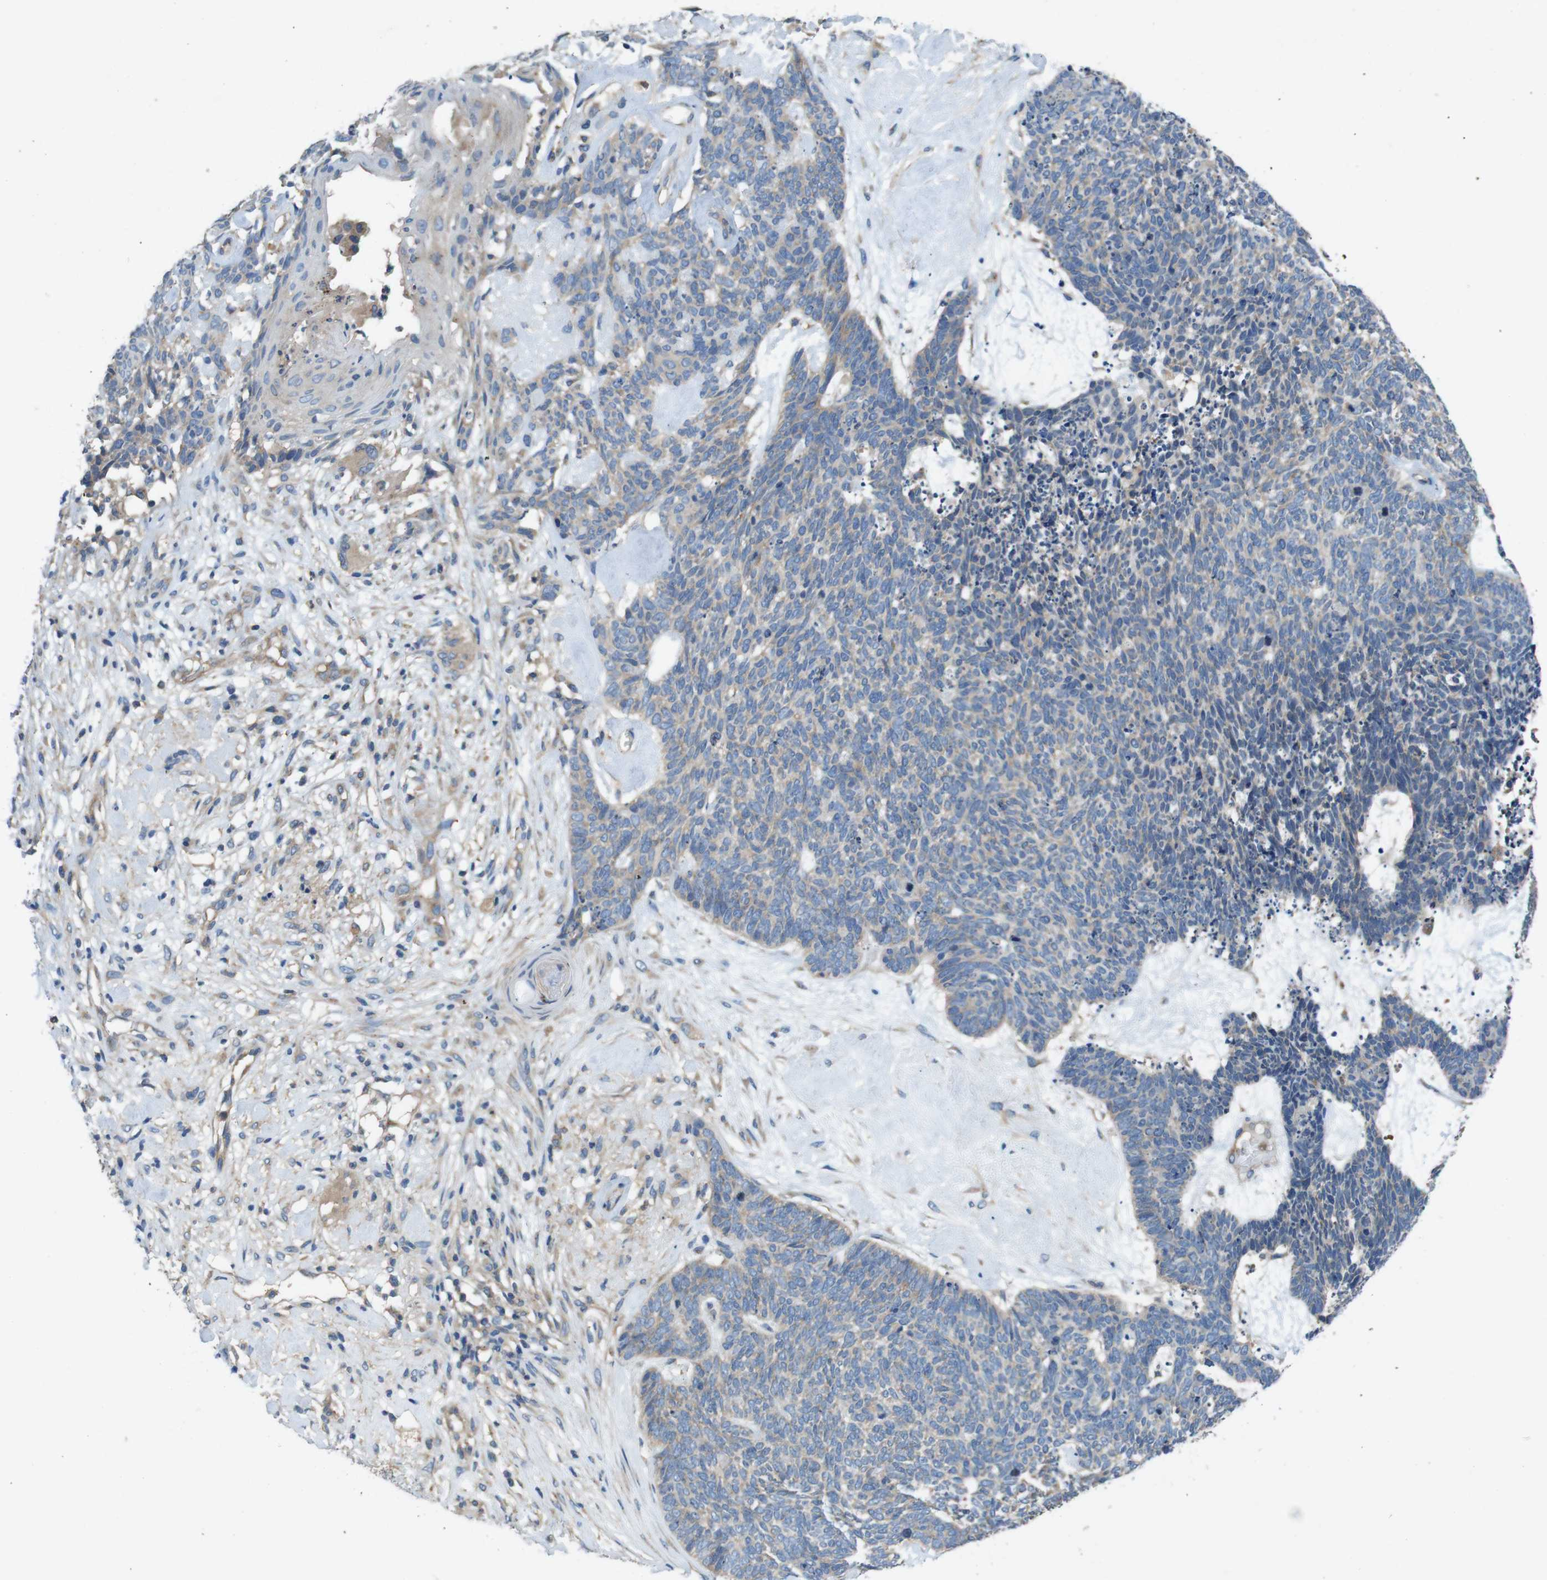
{"staining": {"intensity": "weak", "quantity": "<25%", "location": "cytoplasmic/membranous"}, "tissue": "skin cancer", "cell_type": "Tumor cells", "image_type": "cancer", "snomed": [{"axis": "morphology", "description": "Basal cell carcinoma"}, {"axis": "topography", "description": "Skin"}], "caption": "High power microscopy micrograph of an immunohistochemistry (IHC) histopathology image of skin cancer, revealing no significant expression in tumor cells.", "gene": "DCTN1", "patient": {"sex": "female", "age": 84}}